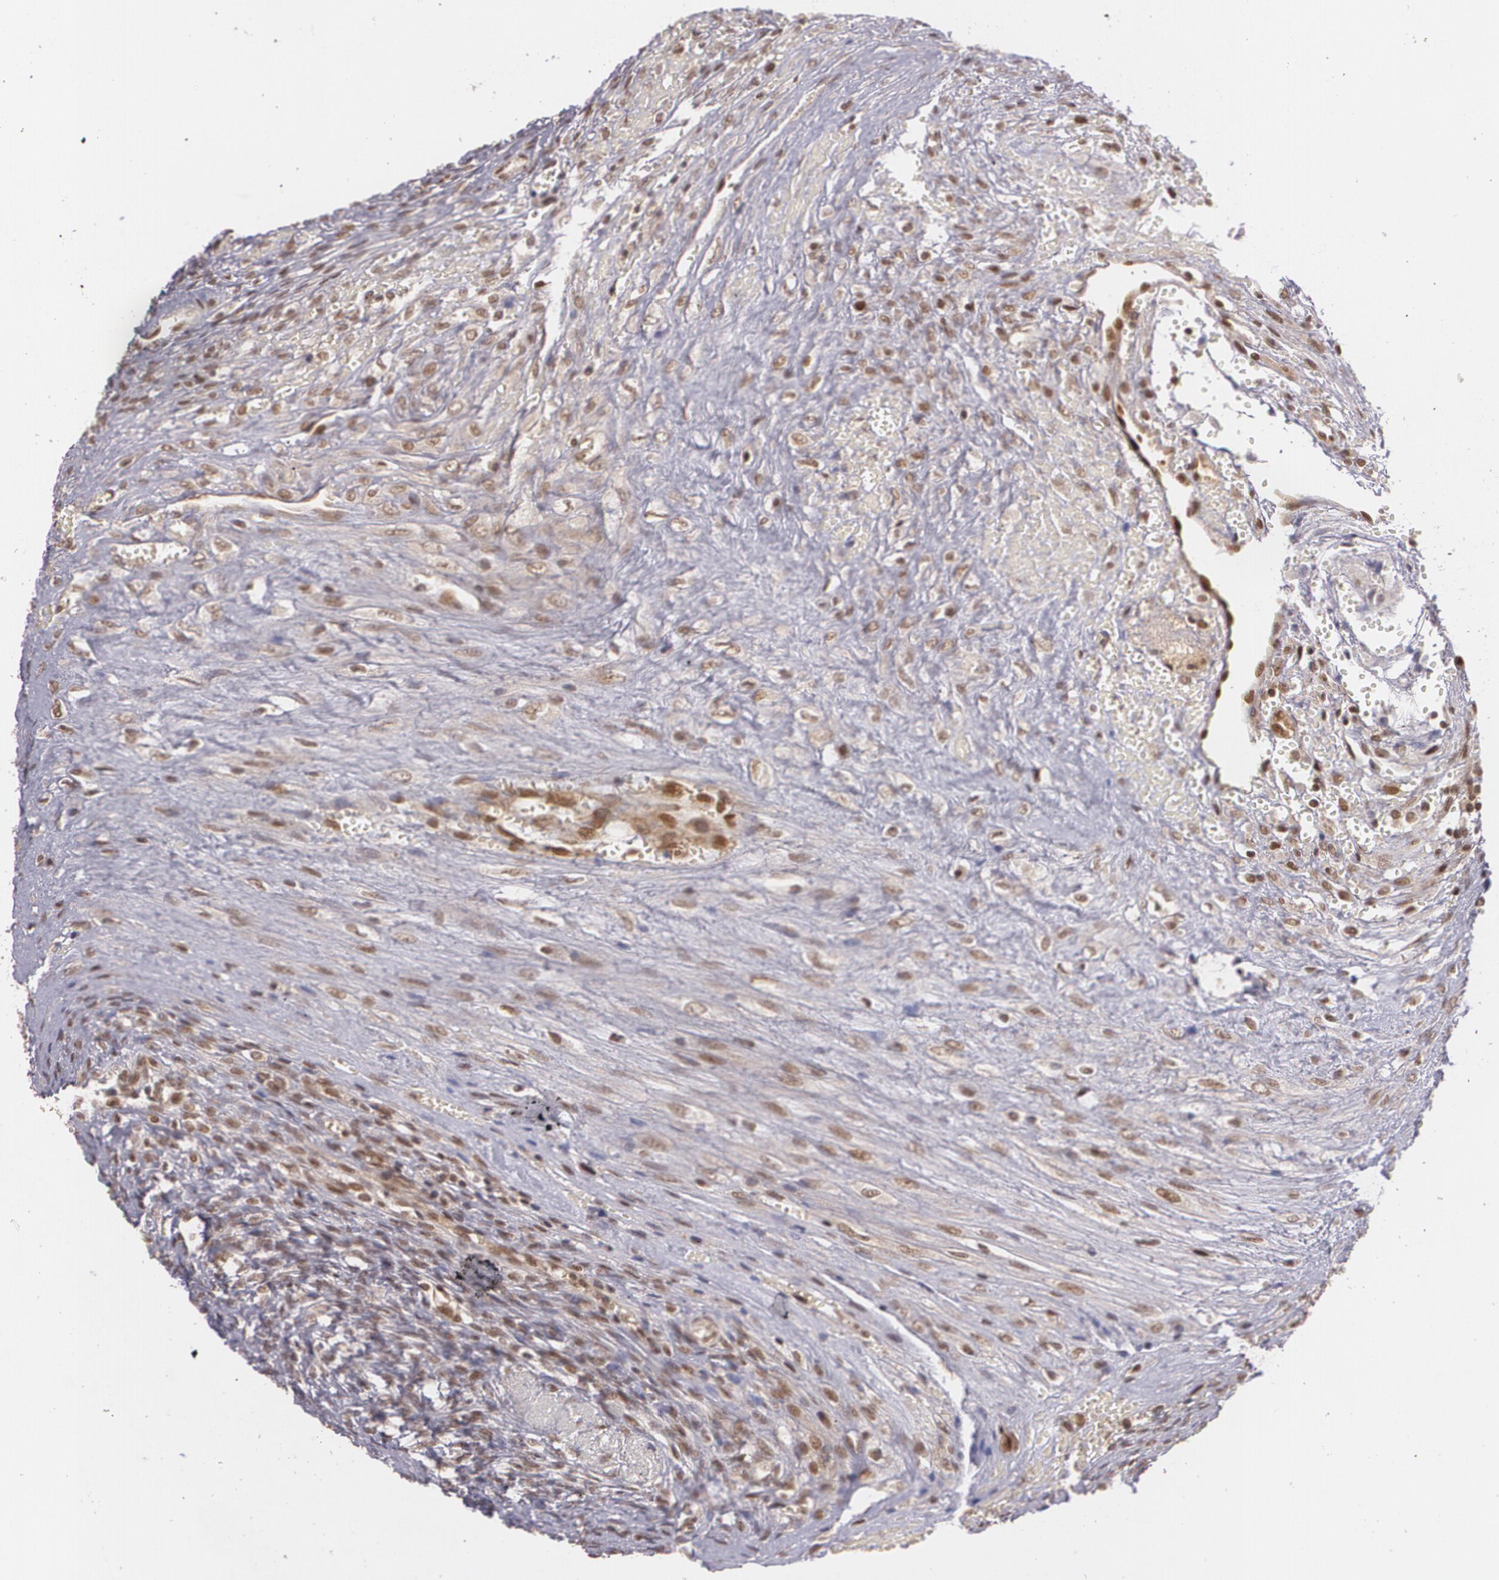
{"staining": {"intensity": "weak", "quantity": "25%-75%", "location": "cytoplasmic/membranous,nuclear"}, "tissue": "ovary", "cell_type": "Follicle cells", "image_type": "normal", "snomed": [{"axis": "morphology", "description": "Normal tissue, NOS"}, {"axis": "topography", "description": "Ovary"}], "caption": "Ovary stained with DAB (3,3'-diaminobenzidine) immunohistochemistry exhibits low levels of weak cytoplasmic/membranous,nuclear staining in approximately 25%-75% of follicle cells.", "gene": "CUL2", "patient": {"sex": "female", "age": 56}}